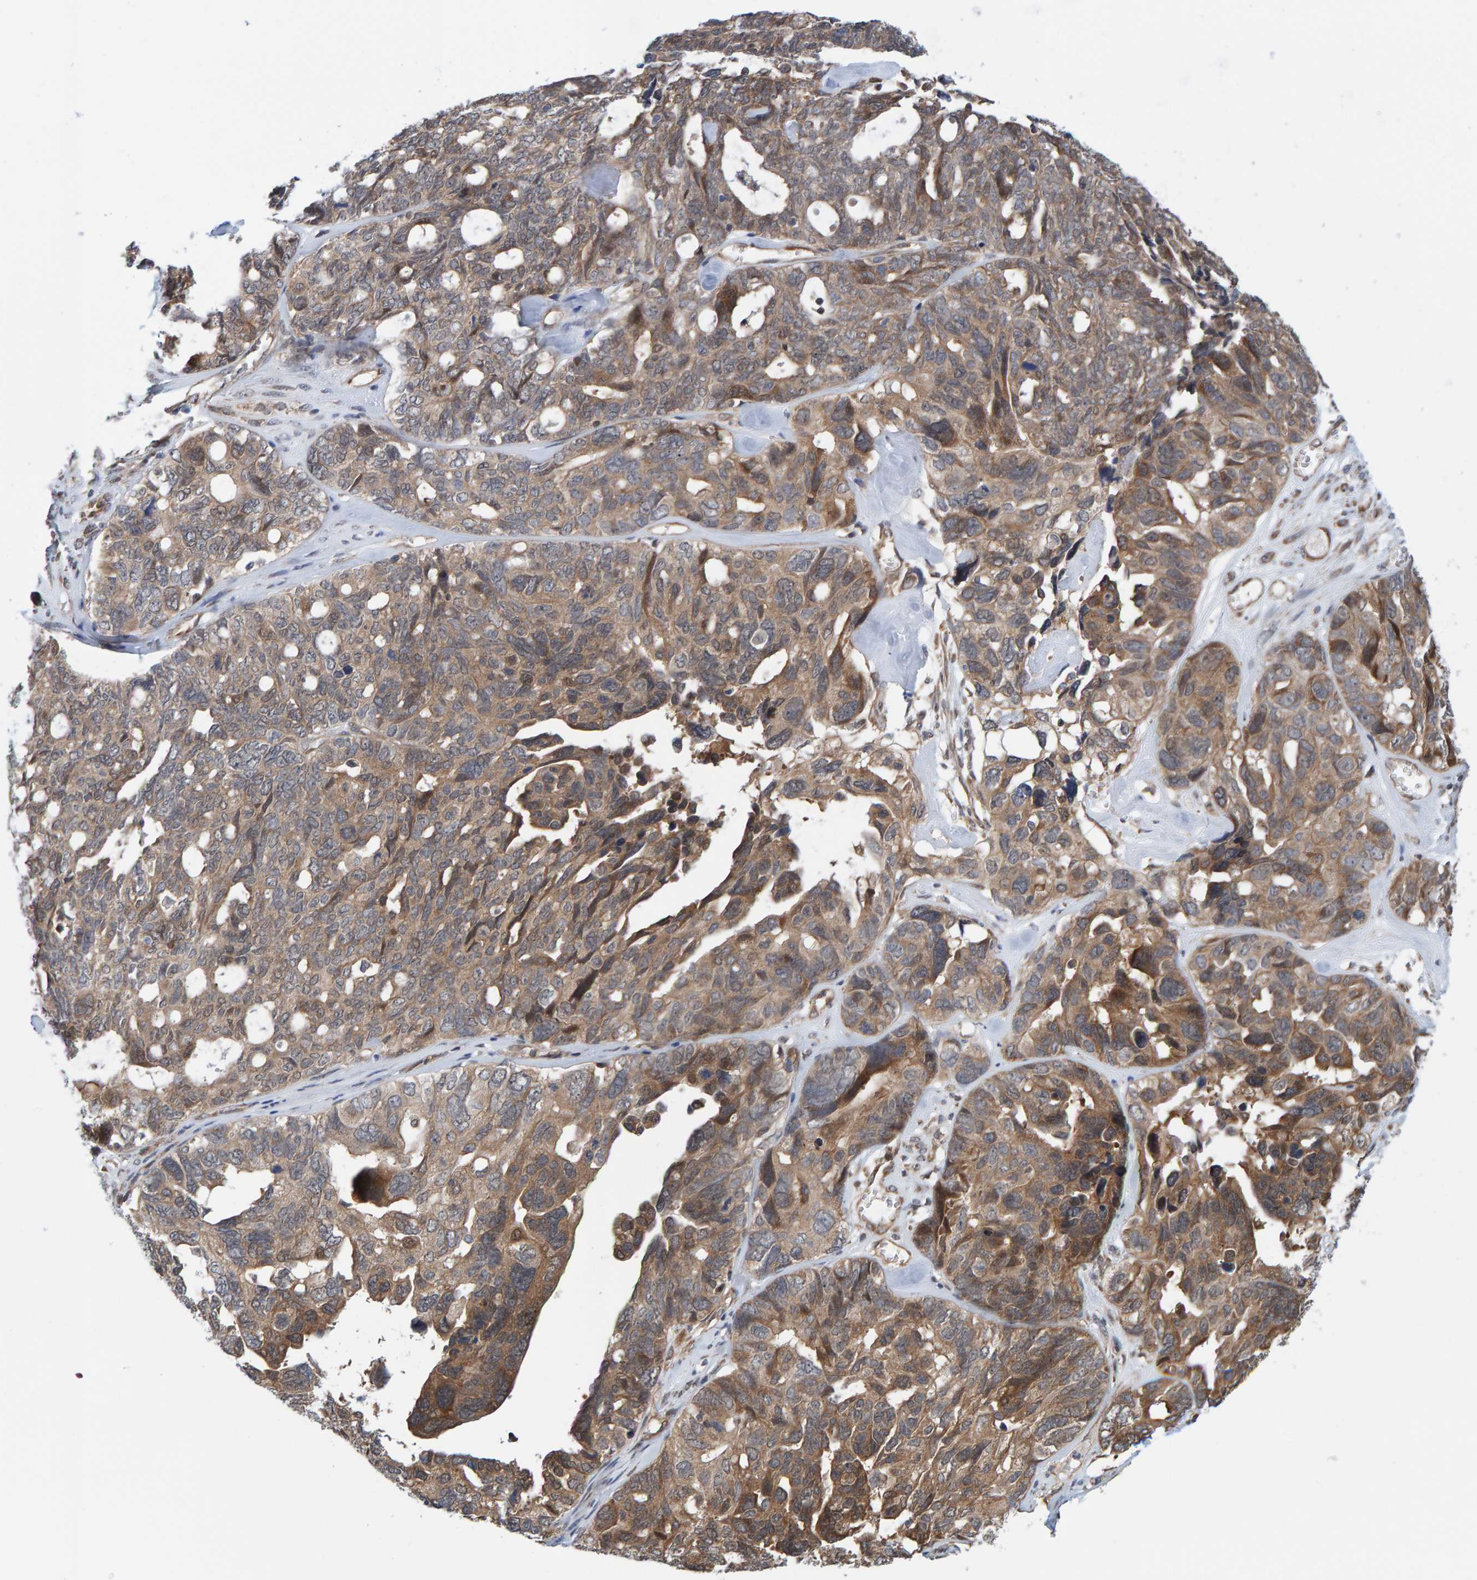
{"staining": {"intensity": "moderate", "quantity": ">75%", "location": "cytoplasmic/membranous"}, "tissue": "ovarian cancer", "cell_type": "Tumor cells", "image_type": "cancer", "snomed": [{"axis": "morphology", "description": "Cystadenocarcinoma, serous, NOS"}, {"axis": "topography", "description": "Ovary"}], "caption": "Brown immunohistochemical staining in human ovarian cancer (serous cystadenocarcinoma) reveals moderate cytoplasmic/membranous expression in approximately >75% of tumor cells. The protein of interest is shown in brown color, while the nuclei are stained blue.", "gene": "SCRN2", "patient": {"sex": "female", "age": 79}}